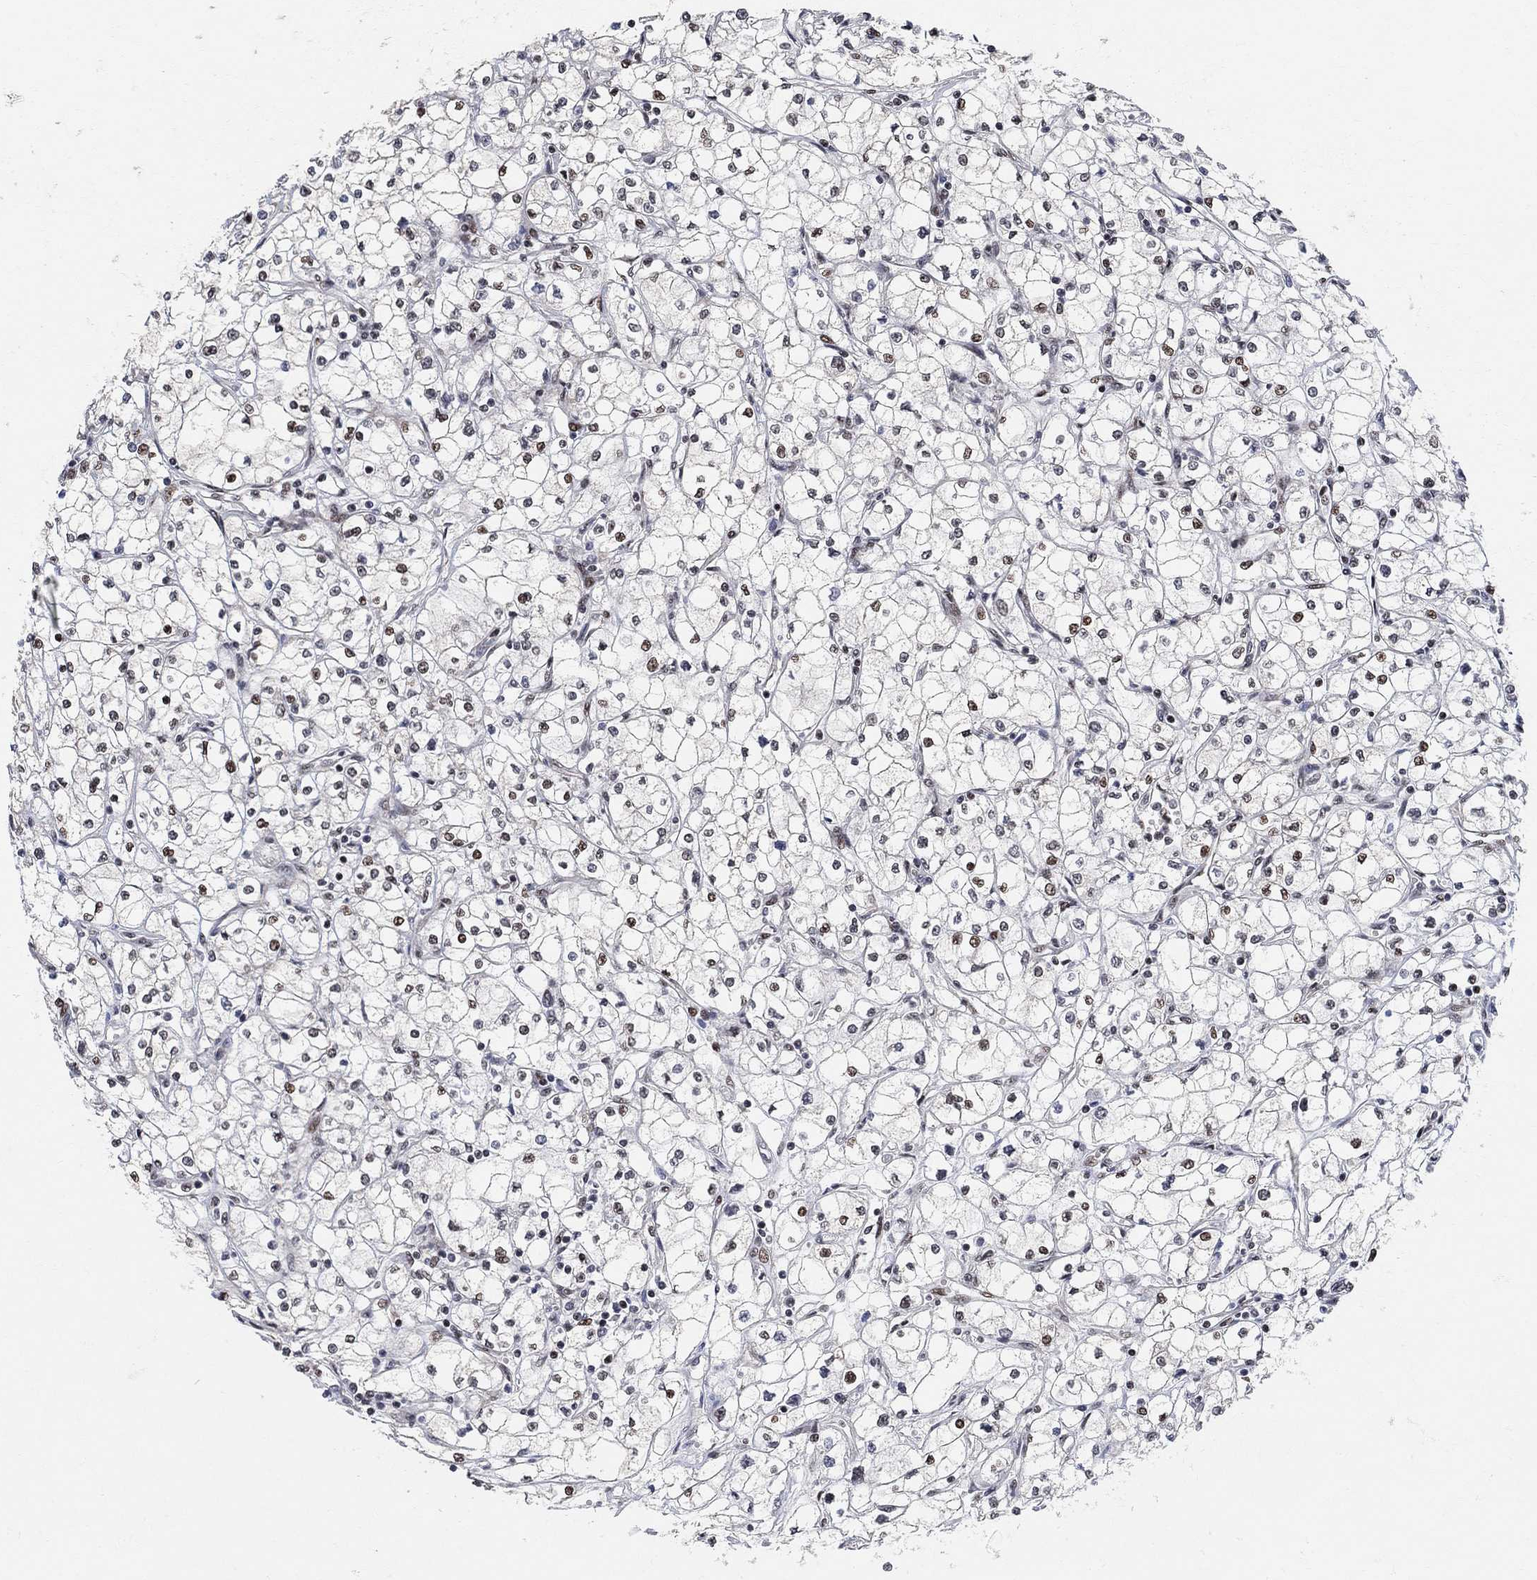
{"staining": {"intensity": "weak", "quantity": "<25%", "location": "nuclear"}, "tissue": "renal cancer", "cell_type": "Tumor cells", "image_type": "cancer", "snomed": [{"axis": "morphology", "description": "Adenocarcinoma, NOS"}, {"axis": "topography", "description": "Kidney"}], "caption": "Image shows no protein staining in tumor cells of renal cancer tissue. (Immunohistochemistry, brightfield microscopy, high magnification).", "gene": "E4F1", "patient": {"sex": "male", "age": 67}}